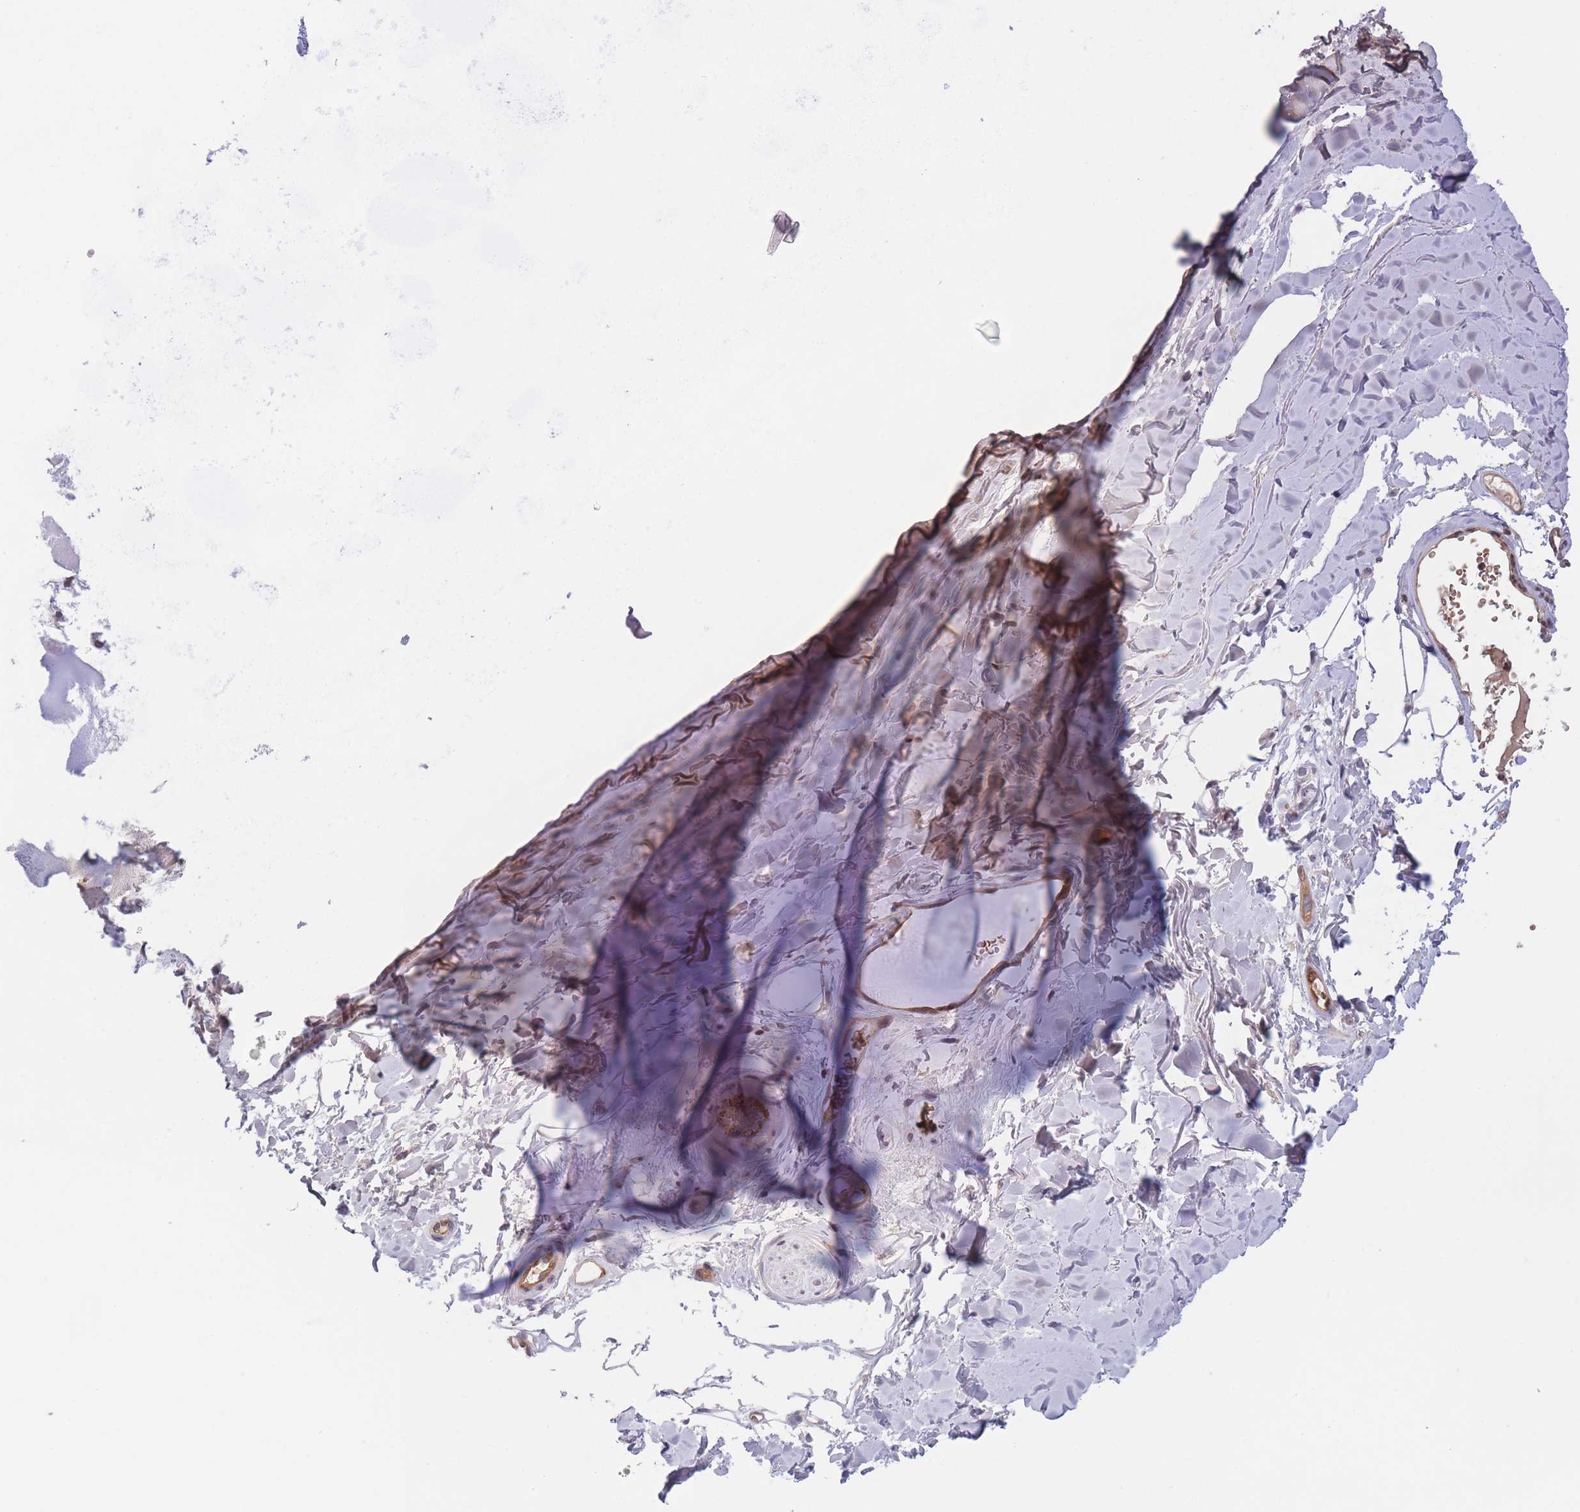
{"staining": {"intensity": "negative", "quantity": "none", "location": "none"}, "tissue": "adipose tissue", "cell_type": "Adipocytes", "image_type": "normal", "snomed": [{"axis": "morphology", "description": "Normal tissue, NOS"}, {"axis": "topography", "description": "Cartilage tissue"}], "caption": "This is an immunohistochemistry histopathology image of unremarkable human adipose tissue. There is no positivity in adipocytes.", "gene": "SLC35F5", "patient": {"sex": "male", "age": 80}}